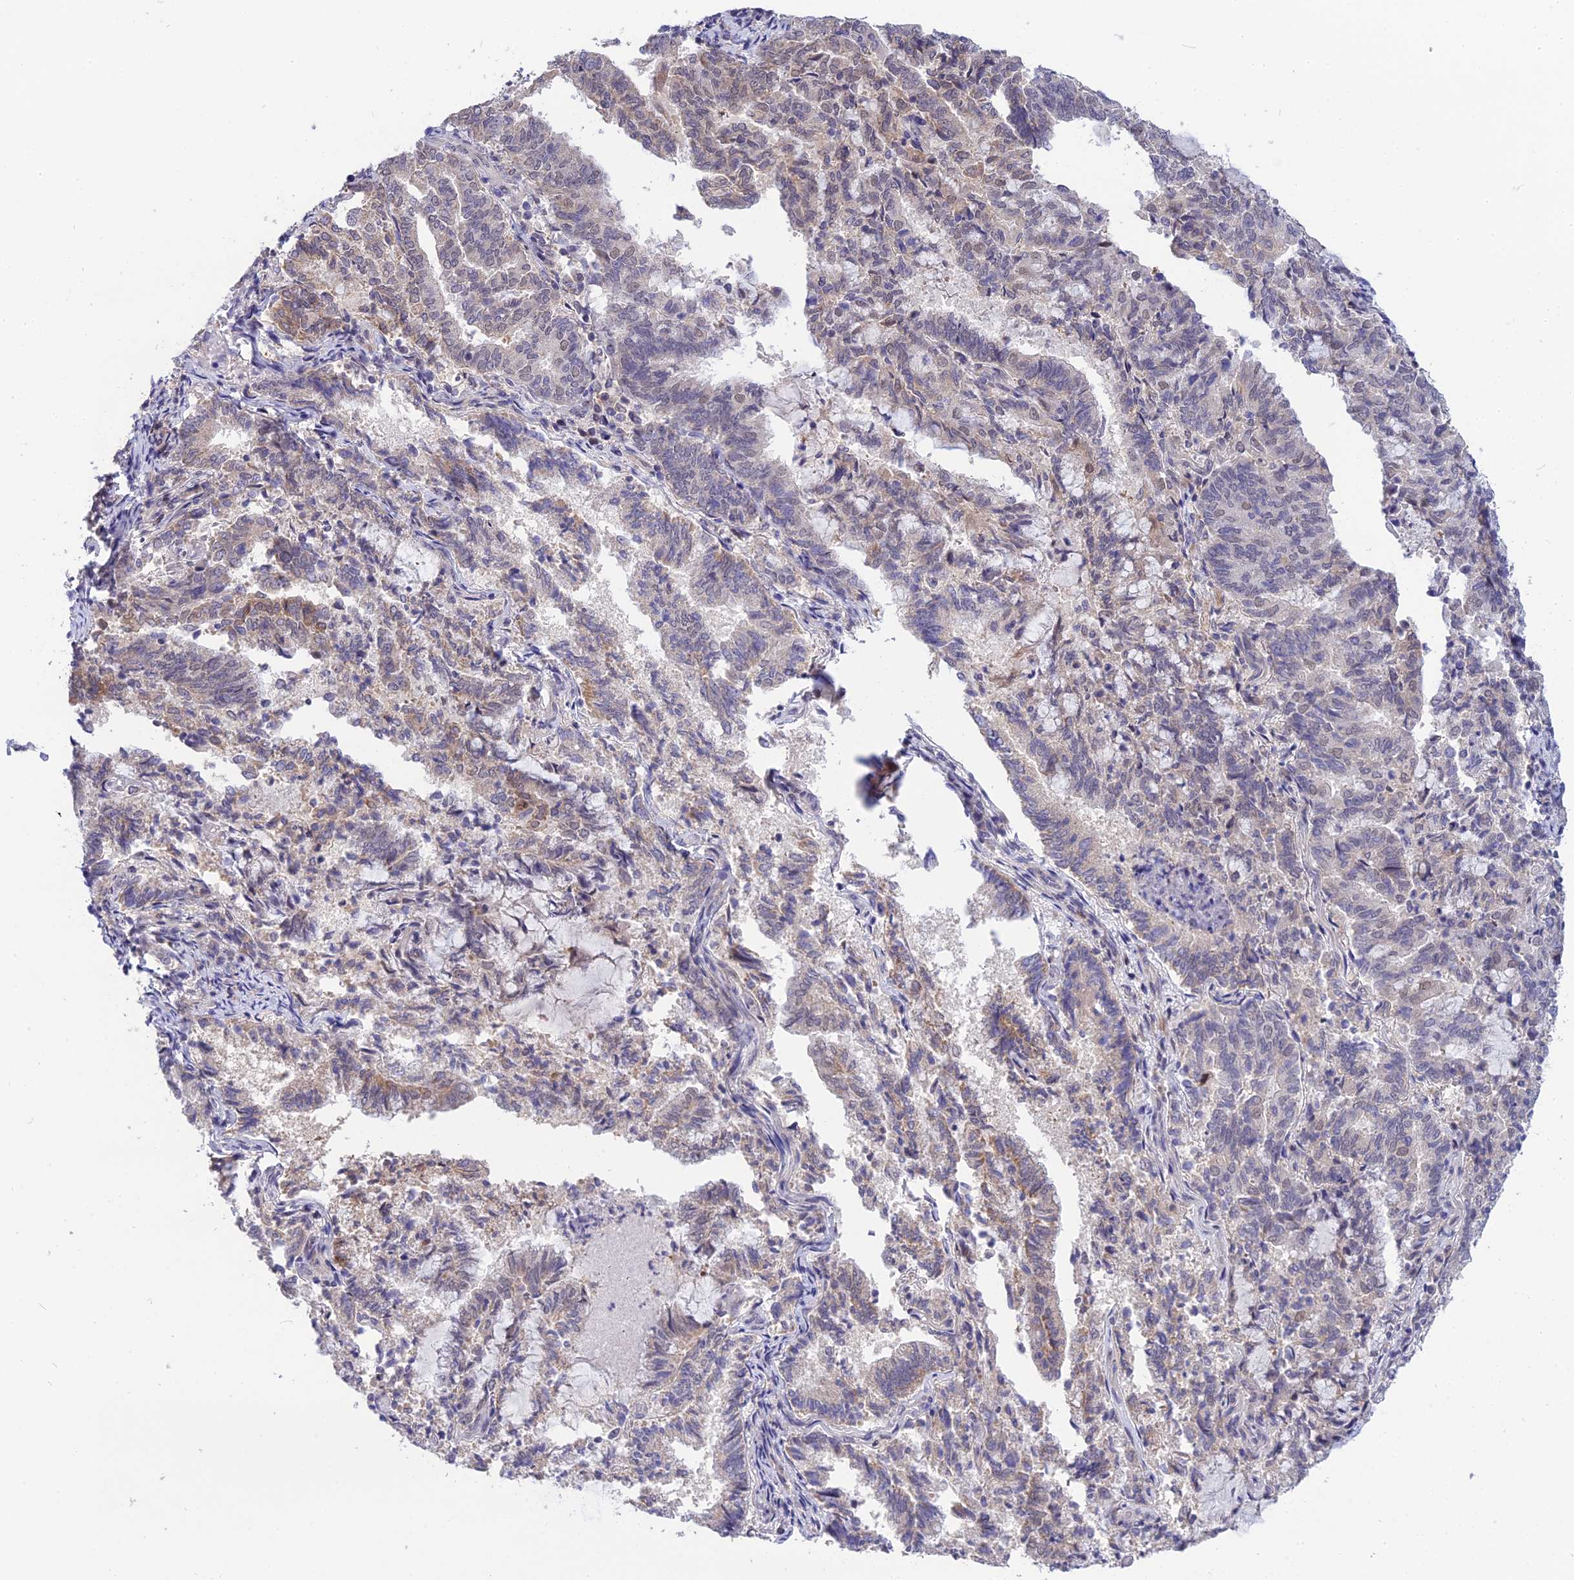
{"staining": {"intensity": "moderate", "quantity": "<25%", "location": "cytoplasmic/membranous"}, "tissue": "endometrial cancer", "cell_type": "Tumor cells", "image_type": "cancer", "snomed": [{"axis": "morphology", "description": "Adenocarcinoma, NOS"}, {"axis": "topography", "description": "Endometrium"}], "caption": "Endometrial cancer (adenocarcinoma) stained for a protein demonstrates moderate cytoplasmic/membranous positivity in tumor cells.", "gene": "KCTD14", "patient": {"sex": "female", "age": 80}}